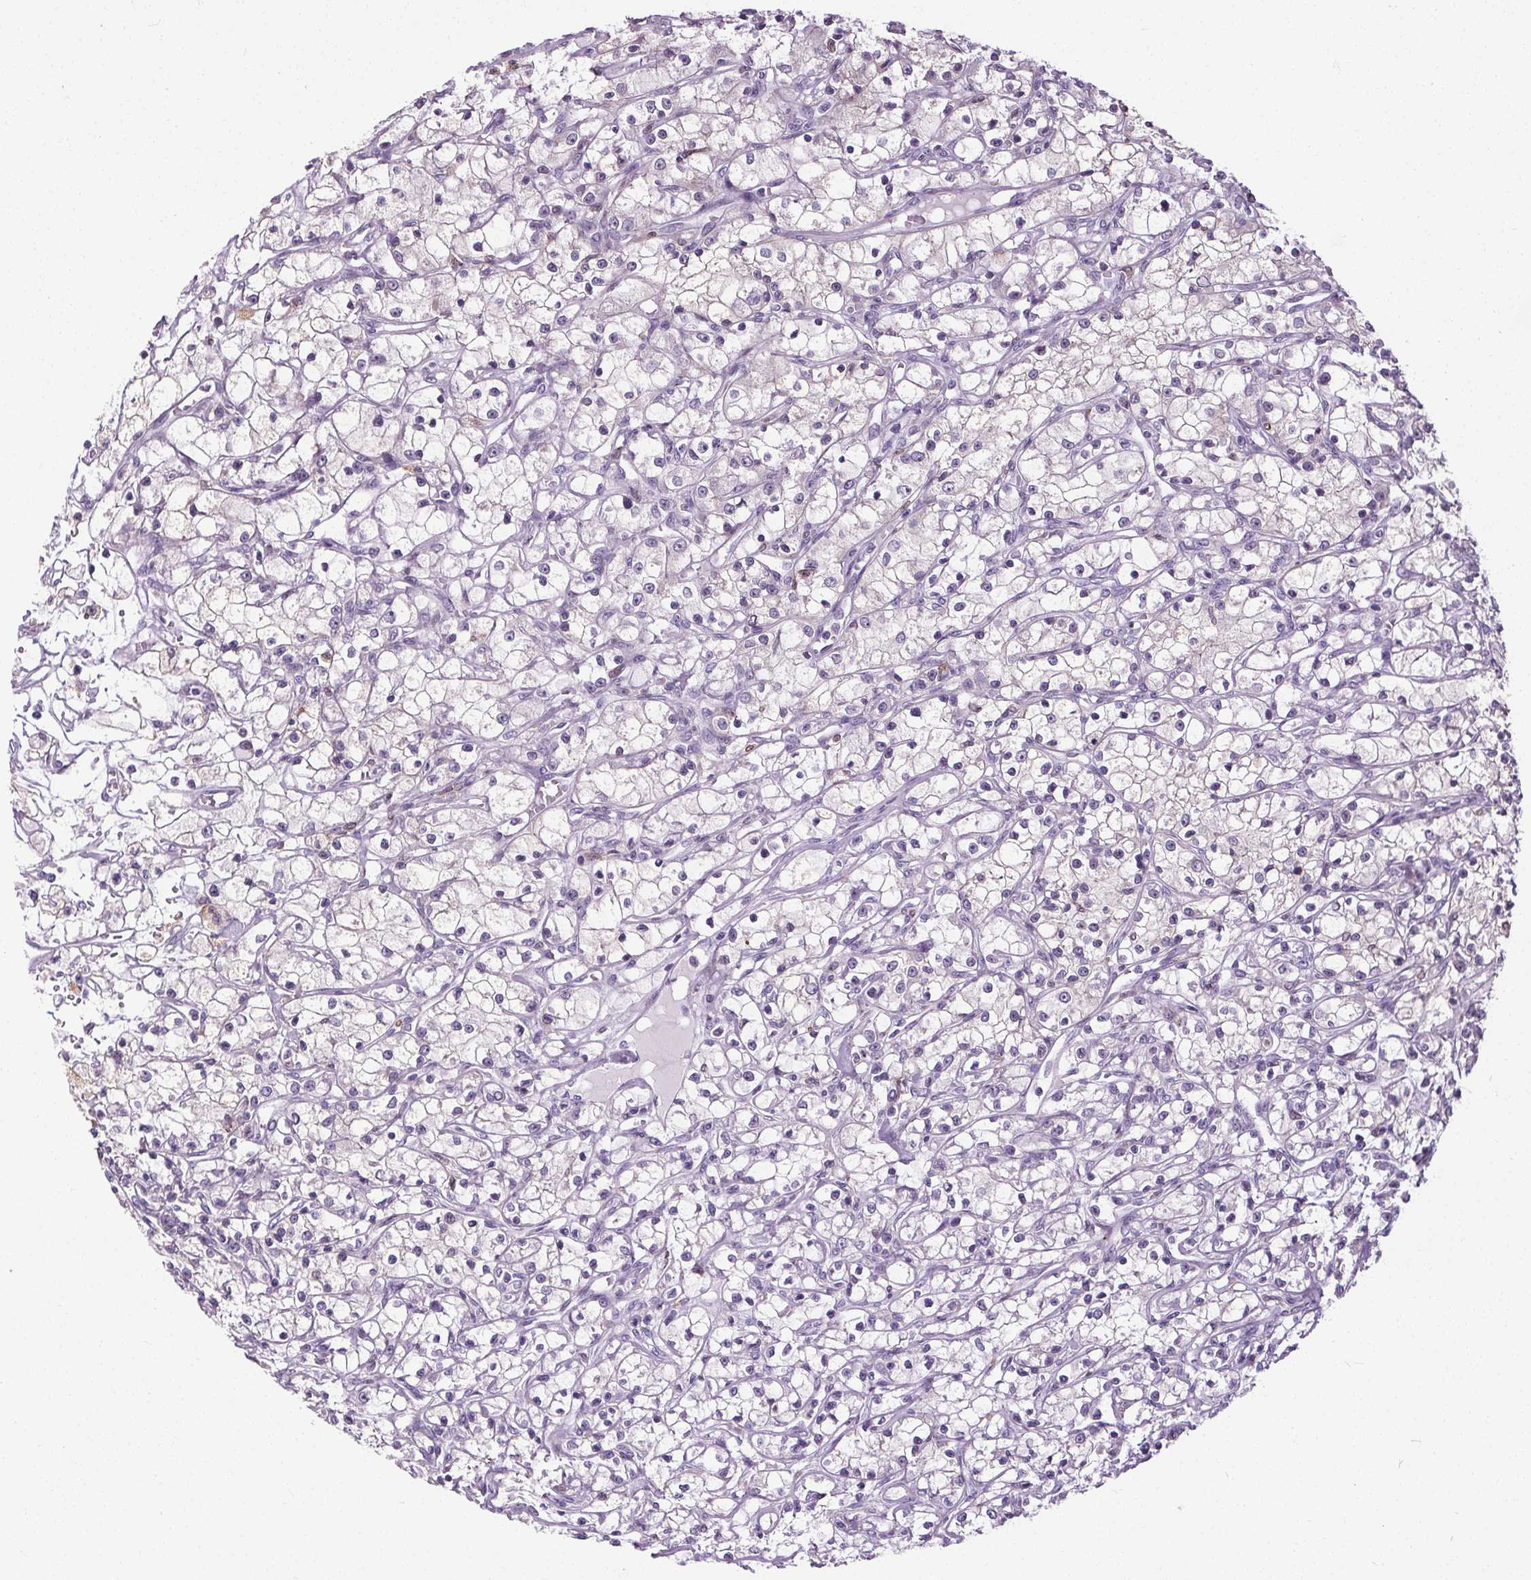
{"staining": {"intensity": "negative", "quantity": "none", "location": "none"}, "tissue": "renal cancer", "cell_type": "Tumor cells", "image_type": "cancer", "snomed": [{"axis": "morphology", "description": "Adenocarcinoma, NOS"}, {"axis": "topography", "description": "Kidney"}], "caption": "Immunohistochemical staining of human renal cancer (adenocarcinoma) reveals no significant positivity in tumor cells.", "gene": "TMEM240", "patient": {"sex": "female", "age": 59}}